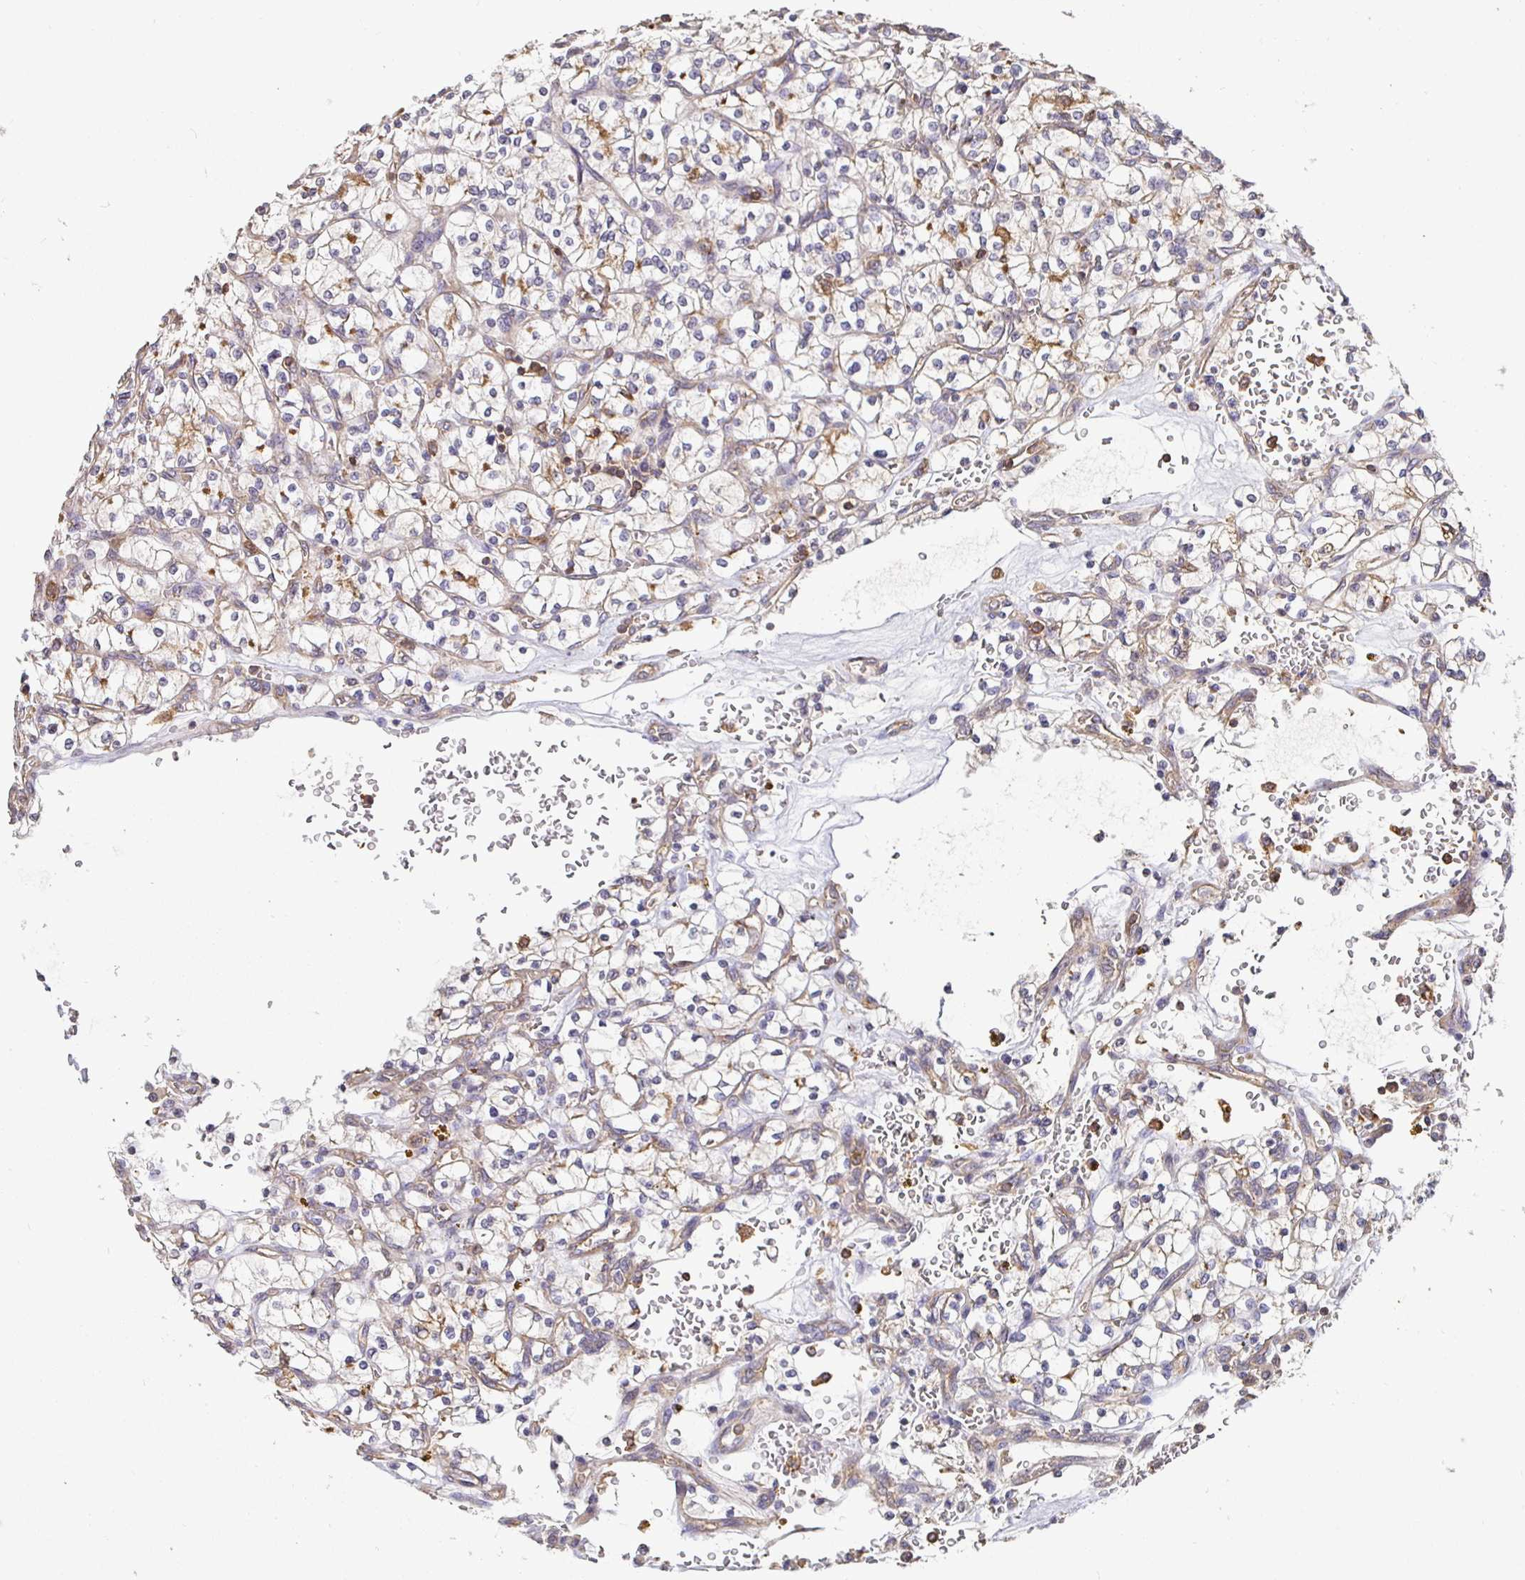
{"staining": {"intensity": "weak", "quantity": "<25%", "location": "cytoplasmic/membranous"}, "tissue": "renal cancer", "cell_type": "Tumor cells", "image_type": "cancer", "snomed": [{"axis": "morphology", "description": "Adenocarcinoma, NOS"}, {"axis": "topography", "description": "Kidney"}], "caption": "There is no significant expression in tumor cells of renal cancer (adenocarcinoma). Nuclei are stained in blue.", "gene": "C1QTNF7", "patient": {"sex": "female", "age": 64}}